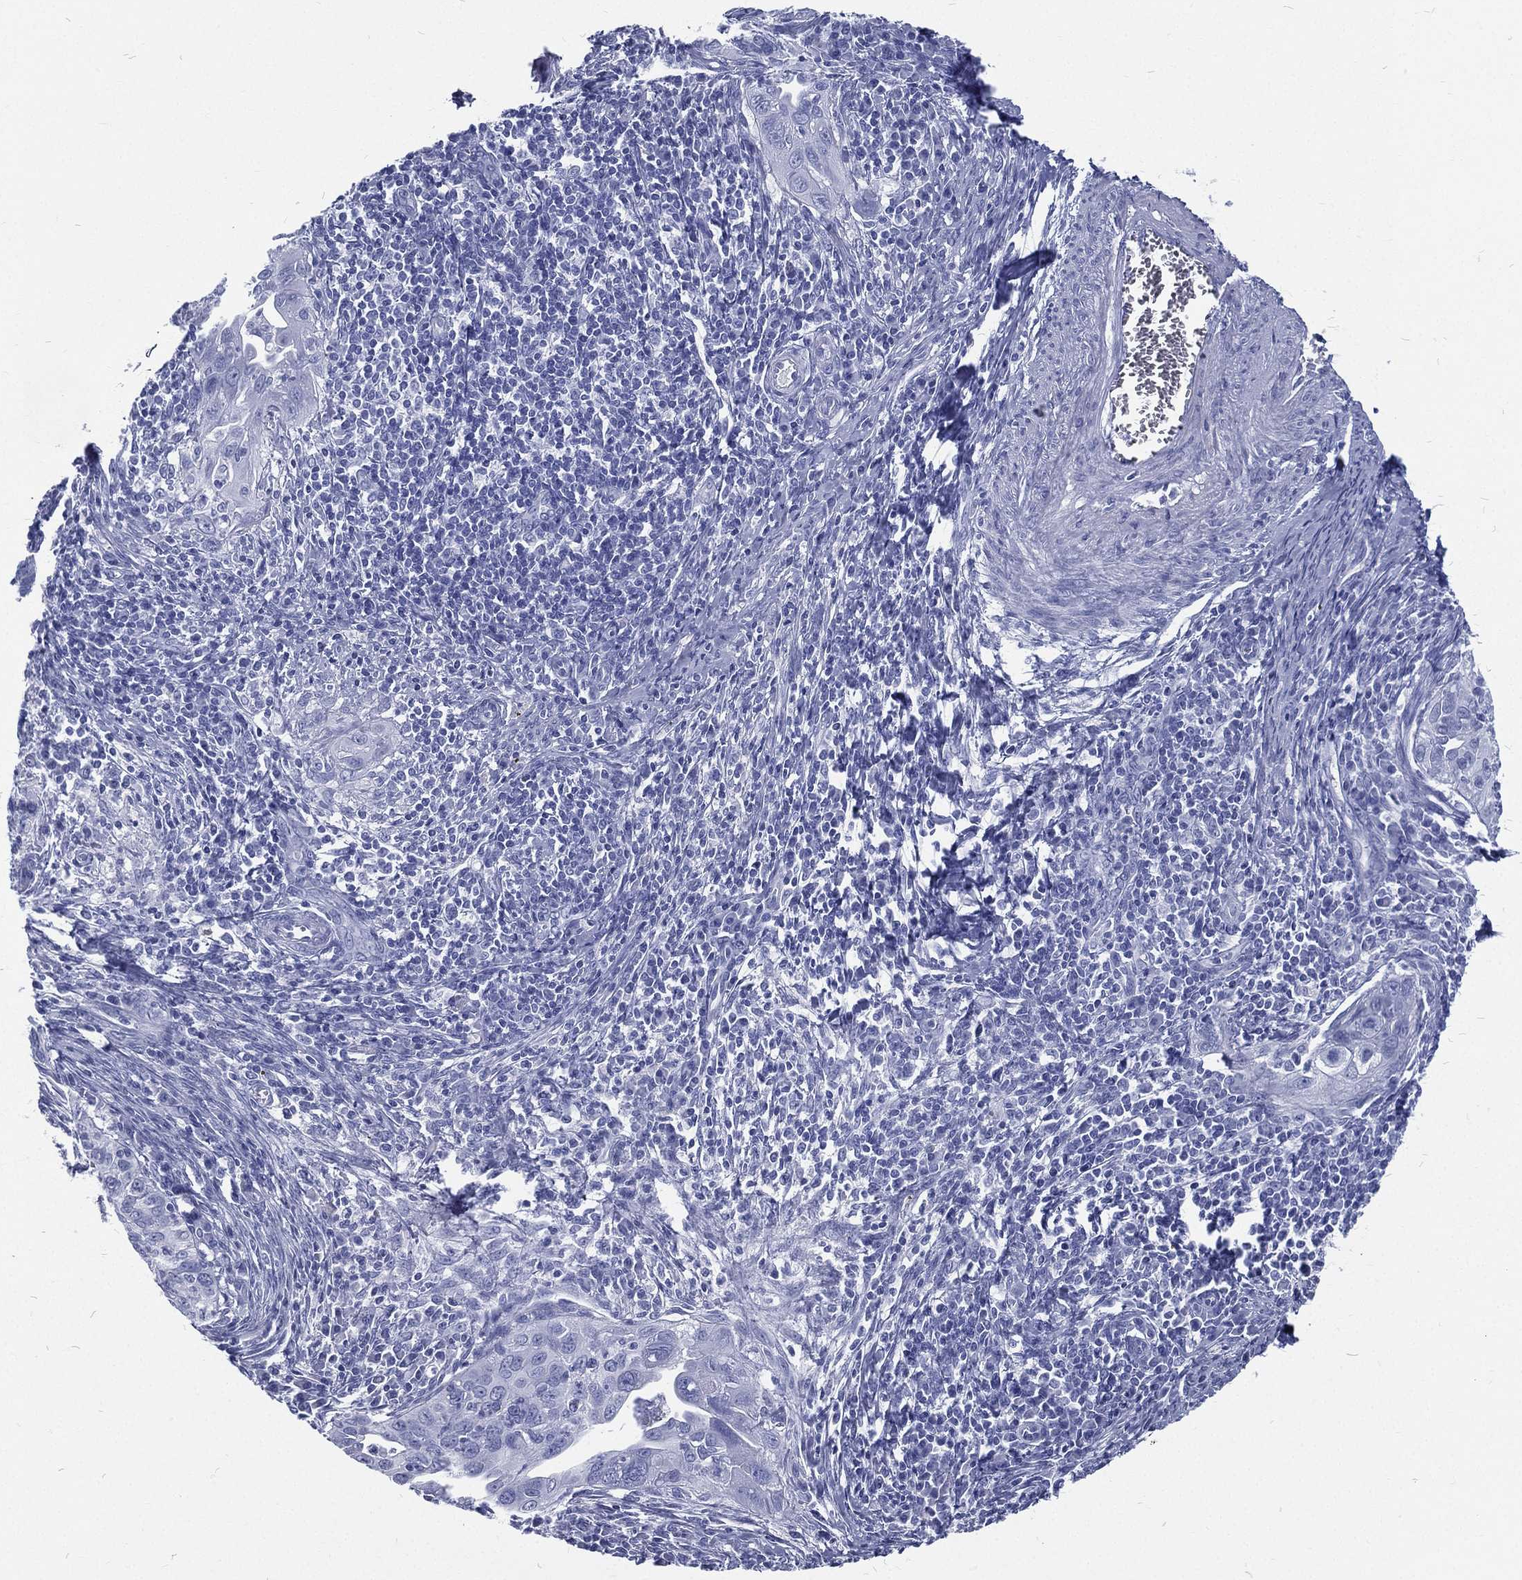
{"staining": {"intensity": "negative", "quantity": "none", "location": "none"}, "tissue": "cervical cancer", "cell_type": "Tumor cells", "image_type": "cancer", "snomed": [{"axis": "morphology", "description": "Squamous cell carcinoma, NOS"}, {"axis": "topography", "description": "Cervix"}], "caption": "Squamous cell carcinoma (cervical) was stained to show a protein in brown. There is no significant staining in tumor cells. (Stains: DAB immunohistochemistry with hematoxylin counter stain, Microscopy: brightfield microscopy at high magnification).", "gene": "RSPH4A", "patient": {"sex": "female", "age": 26}}